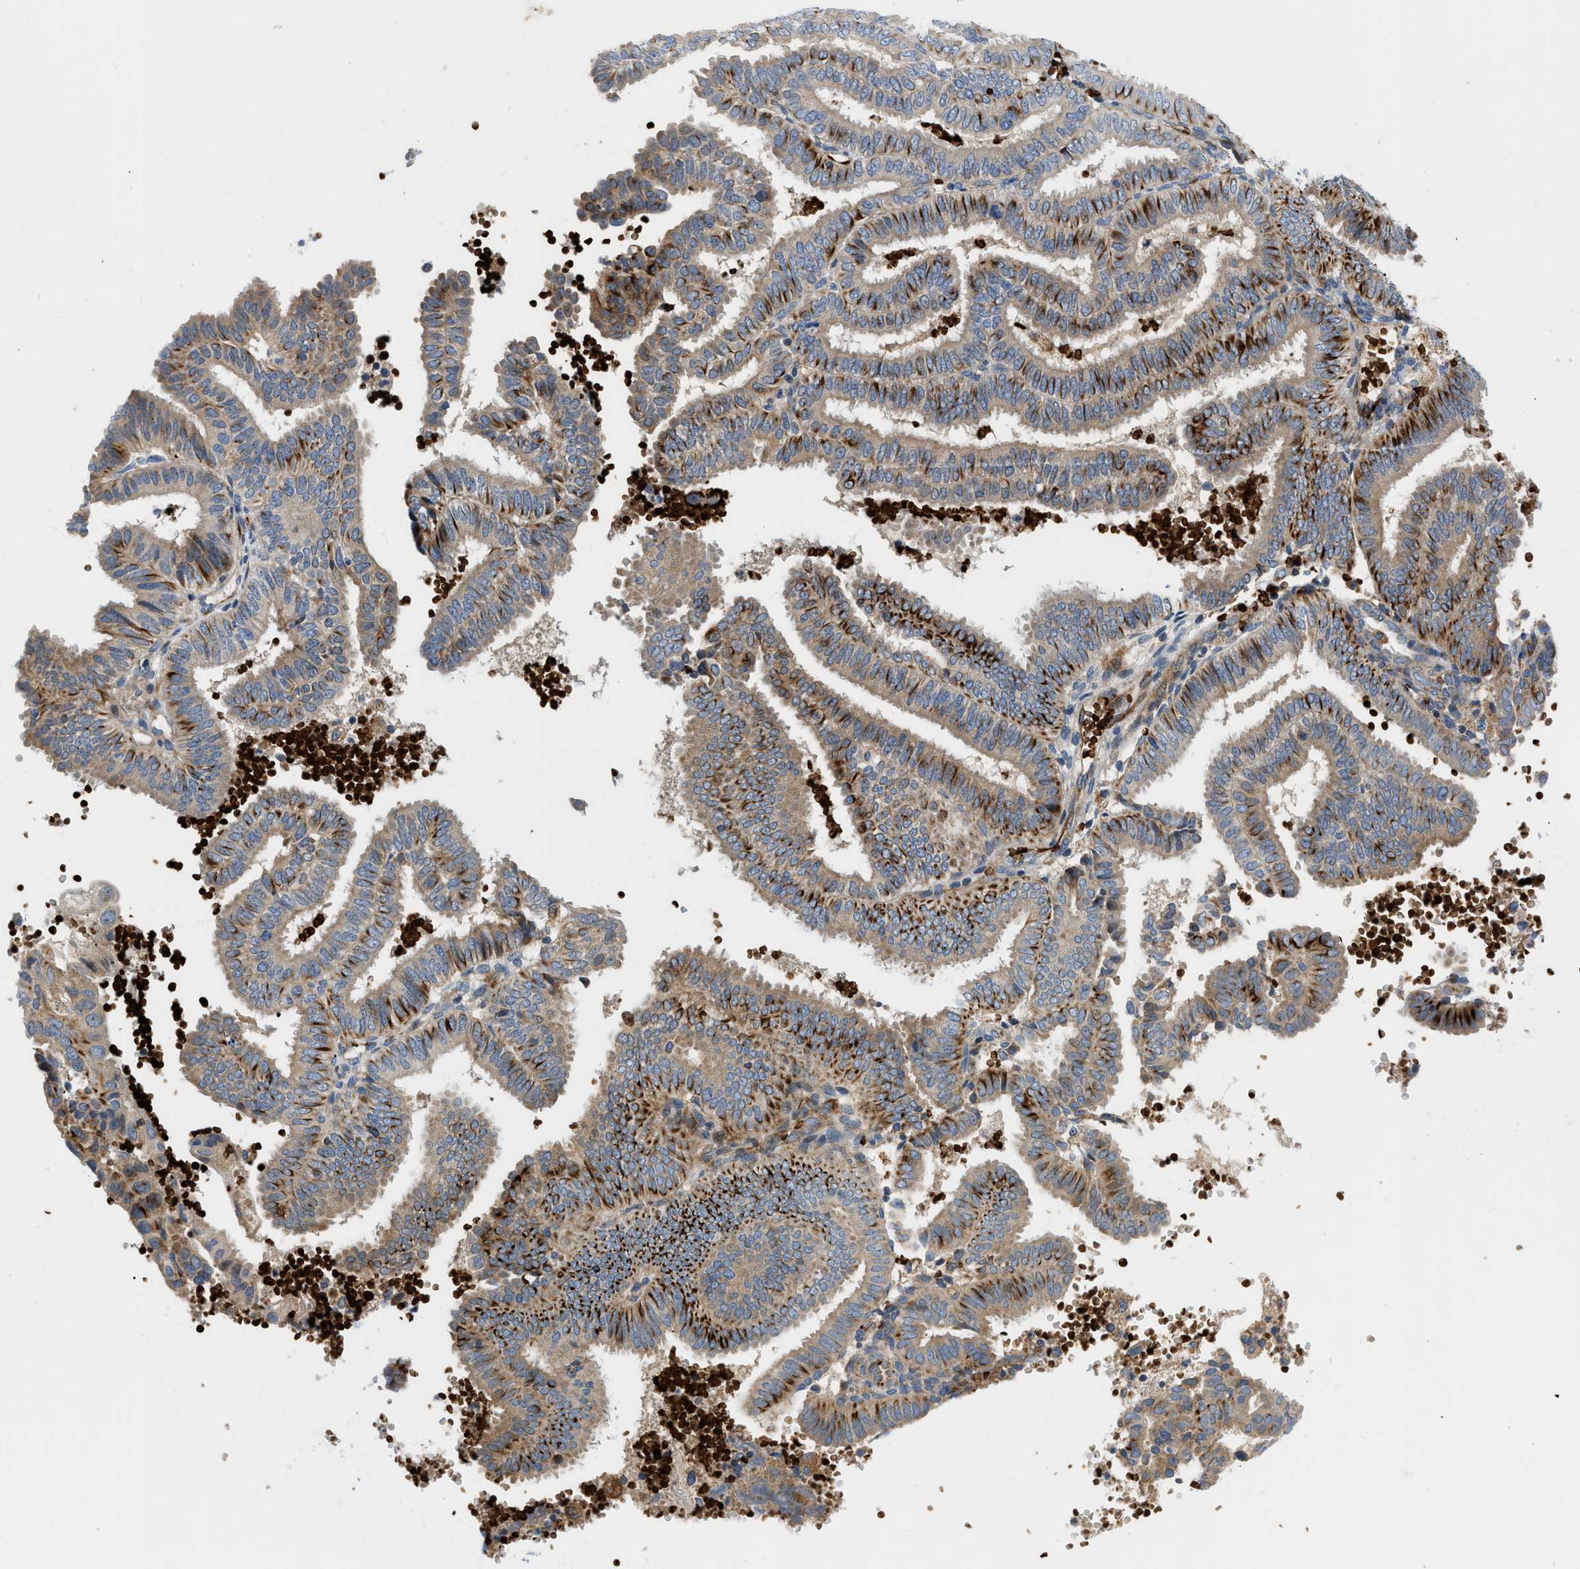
{"staining": {"intensity": "moderate", "quantity": ">75%", "location": "cytoplasmic/membranous"}, "tissue": "endometrial cancer", "cell_type": "Tumor cells", "image_type": "cancer", "snomed": [{"axis": "morphology", "description": "Adenocarcinoma, NOS"}, {"axis": "topography", "description": "Endometrium"}], "caption": "Endometrial cancer stained for a protein displays moderate cytoplasmic/membranous positivity in tumor cells.", "gene": "ZNF831", "patient": {"sex": "female", "age": 58}}